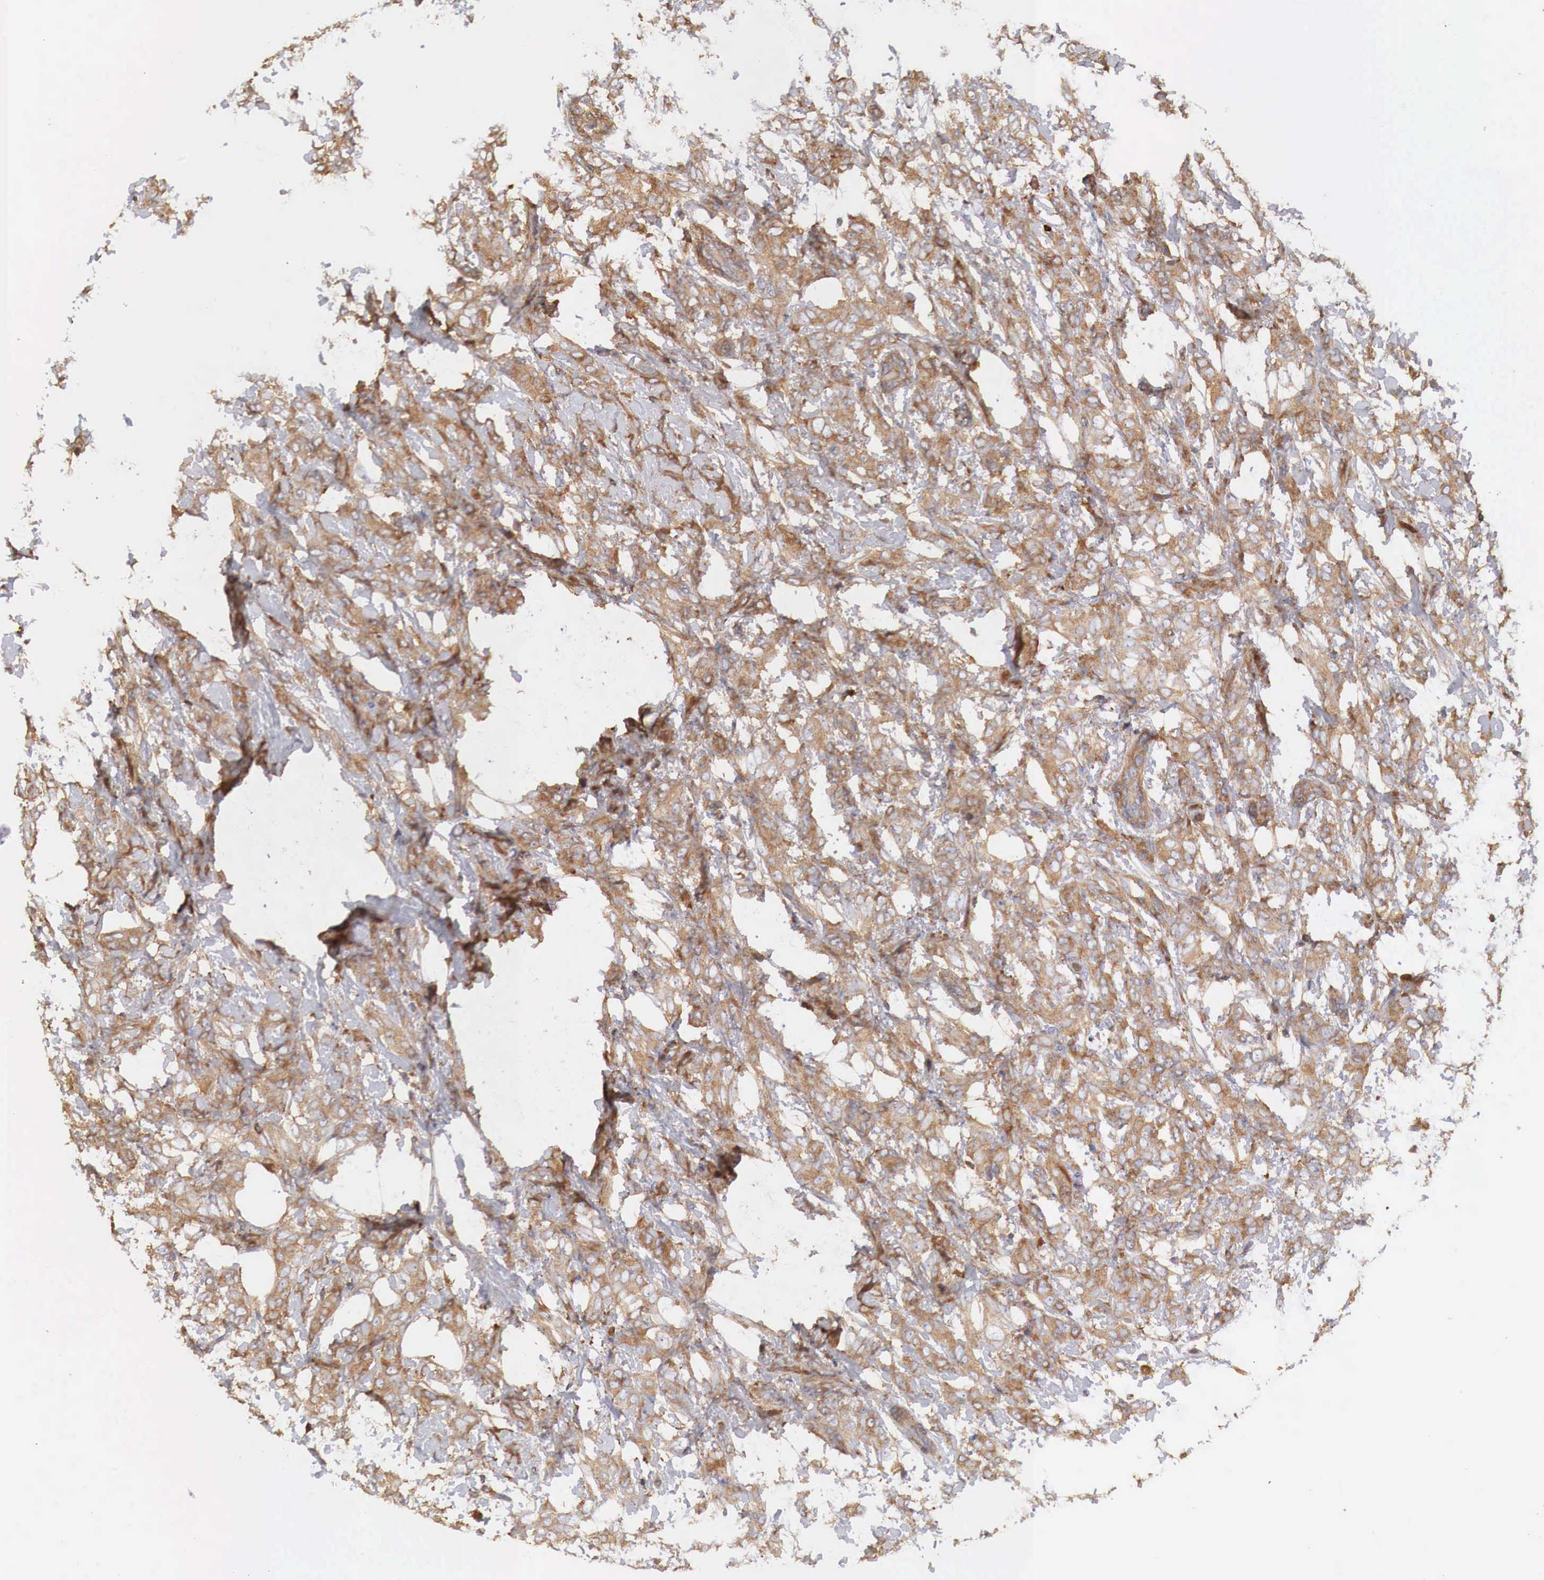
{"staining": {"intensity": "moderate", "quantity": "25%-75%", "location": "cytoplasmic/membranous"}, "tissue": "breast cancer", "cell_type": "Tumor cells", "image_type": "cancer", "snomed": [{"axis": "morphology", "description": "Duct carcinoma"}, {"axis": "topography", "description": "Breast"}], "caption": "The histopathology image reveals a brown stain indicating the presence of a protein in the cytoplasmic/membranous of tumor cells in breast invasive ductal carcinoma.", "gene": "G6PD", "patient": {"sex": "female", "age": 53}}